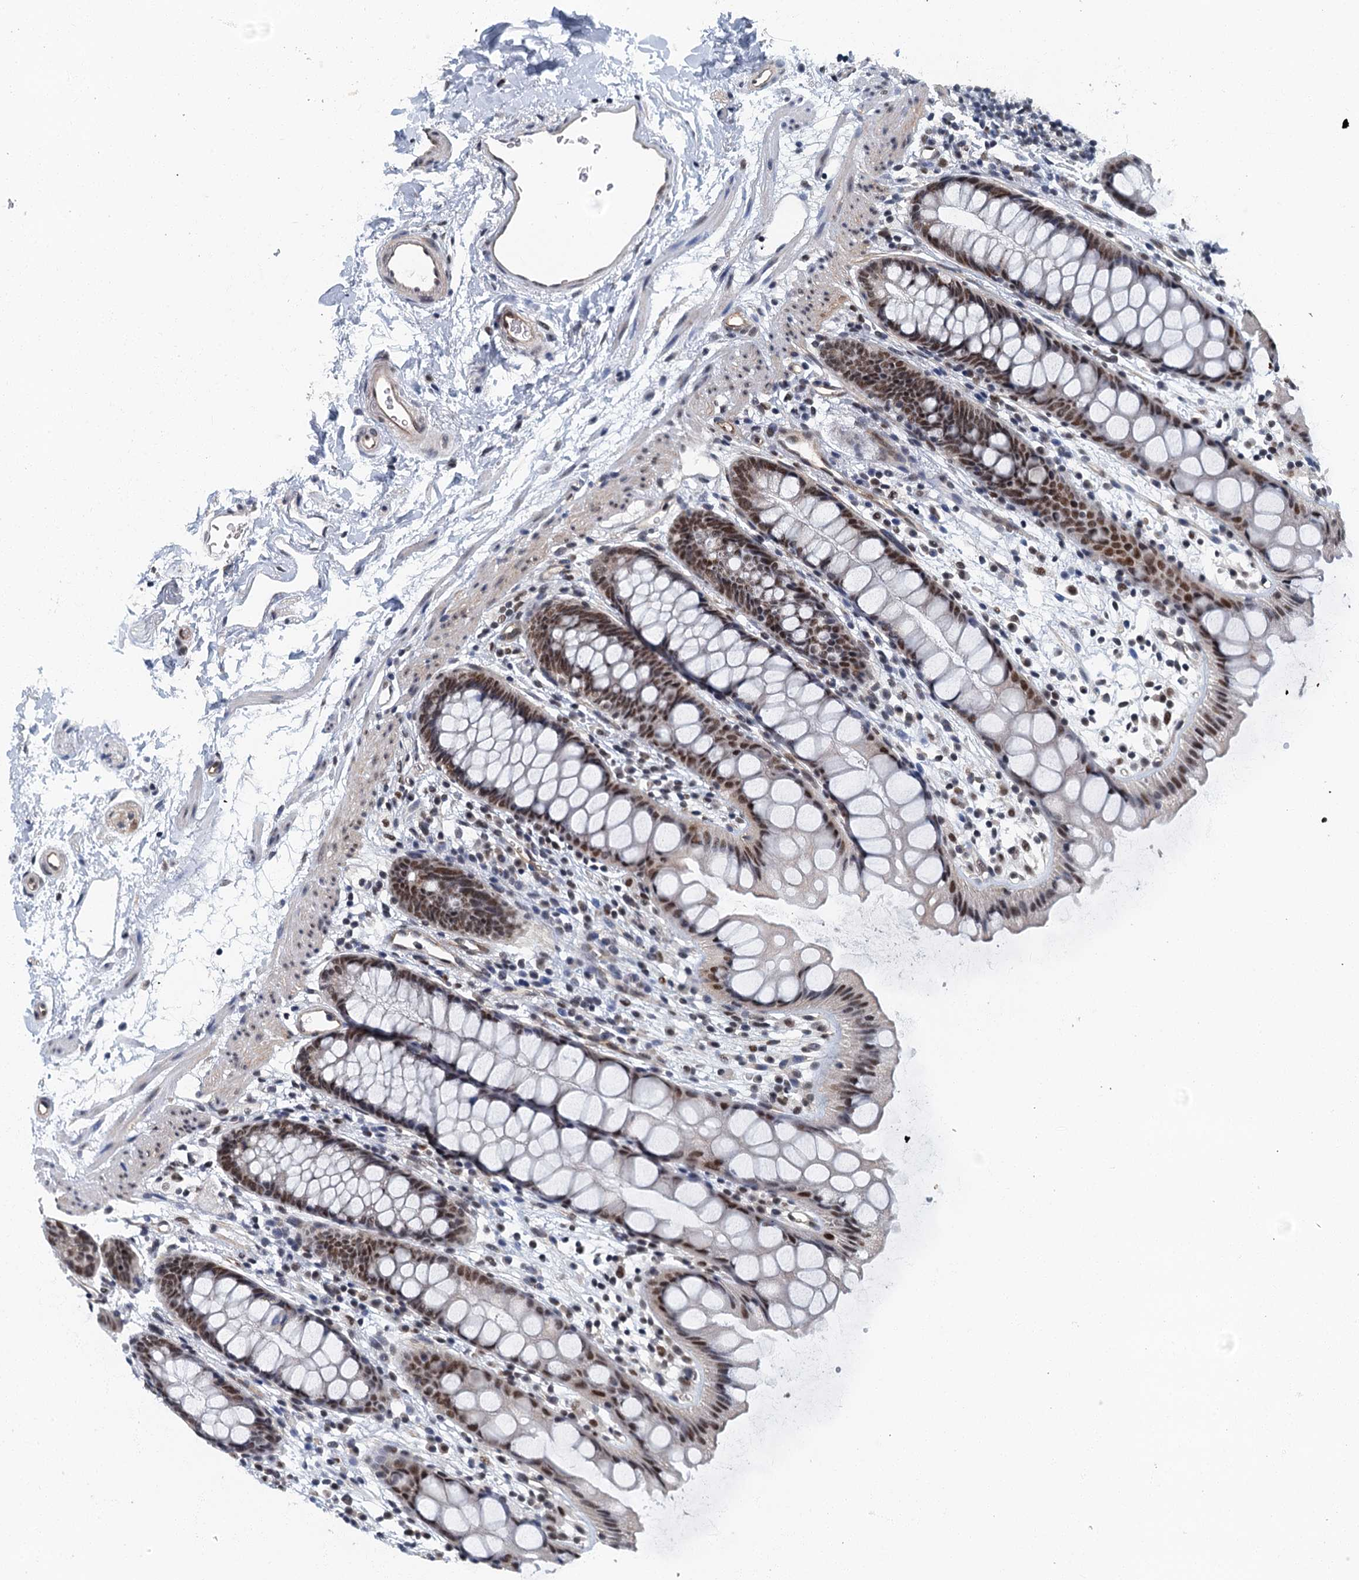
{"staining": {"intensity": "moderate", "quantity": ">75%", "location": "nuclear"}, "tissue": "rectum", "cell_type": "Glandular cells", "image_type": "normal", "snomed": [{"axis": "morphology", "description": "Normal tissue, NOS"}, {"axis": "topography", "description": "Rectum"}], "caption": "High-power microscopy captured an immunohistochemistry image of benign rectum, revealing moderate nuclear positivity in approximately >75% of glandular cells.", "gene": "GADL1", "patient": {"sex": "female", "age": 65}}